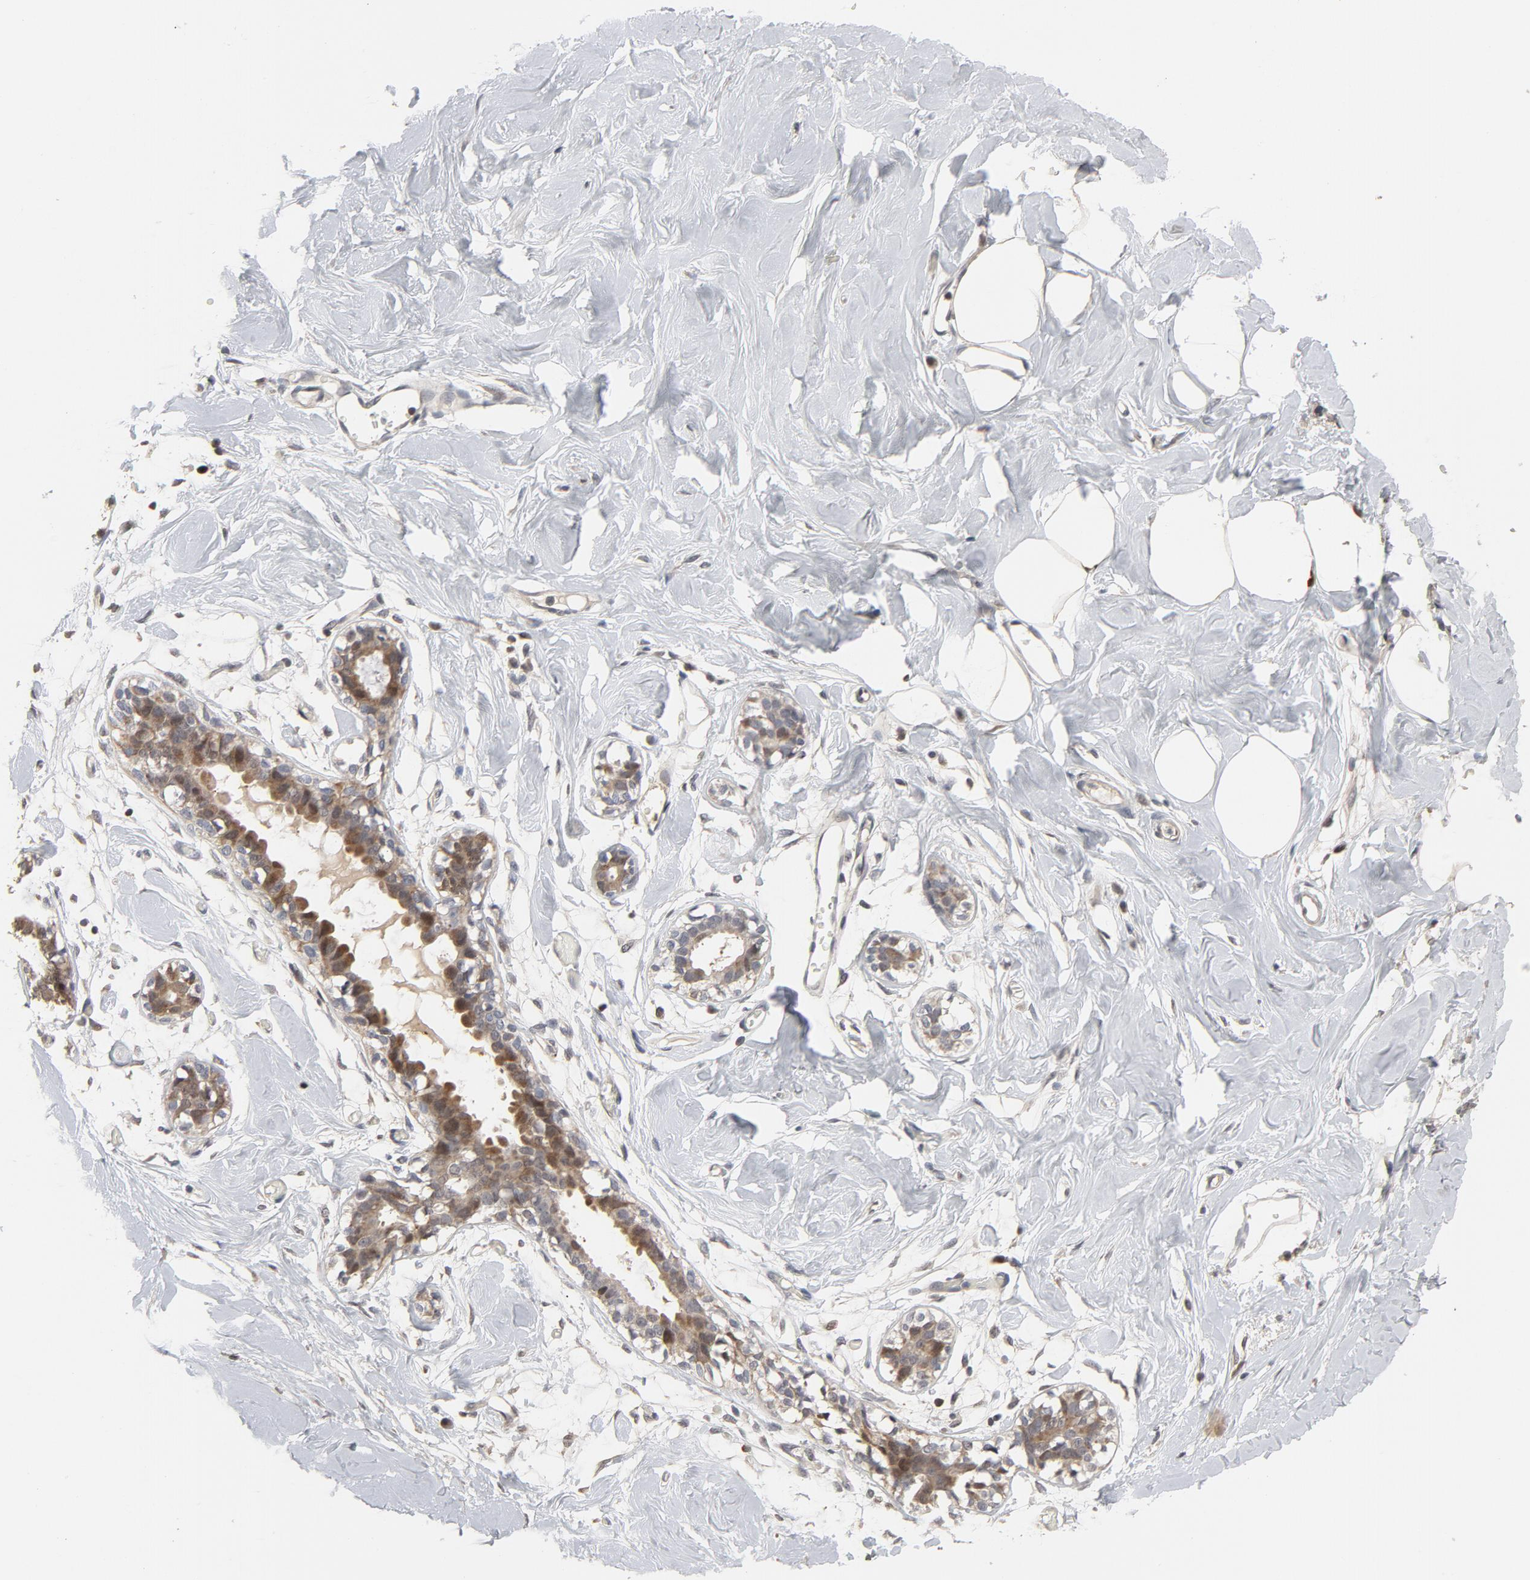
{"staining": {"intensity": "negative", "quantity": "none", "location": "none"}, "tissue": "breast", "cell_type": "Adipocytes", "image_type": "normal", "snomed": [{"axis": "morphology", "description": "Normal tissue, NOS"}, {"axis": "topography", "description": "Breast"}, {"axis": "topography", "description": "Adipose tissue"}], "caption": "Immunohistochemical staining of unremarkable breast reveals no significant expression in adipocytes. (DAB (3,3'-diaminobenzidine) IHC, high magnification).", "gene": "PPP1R1B", "patient": {"sex": "female", "age": 25}}